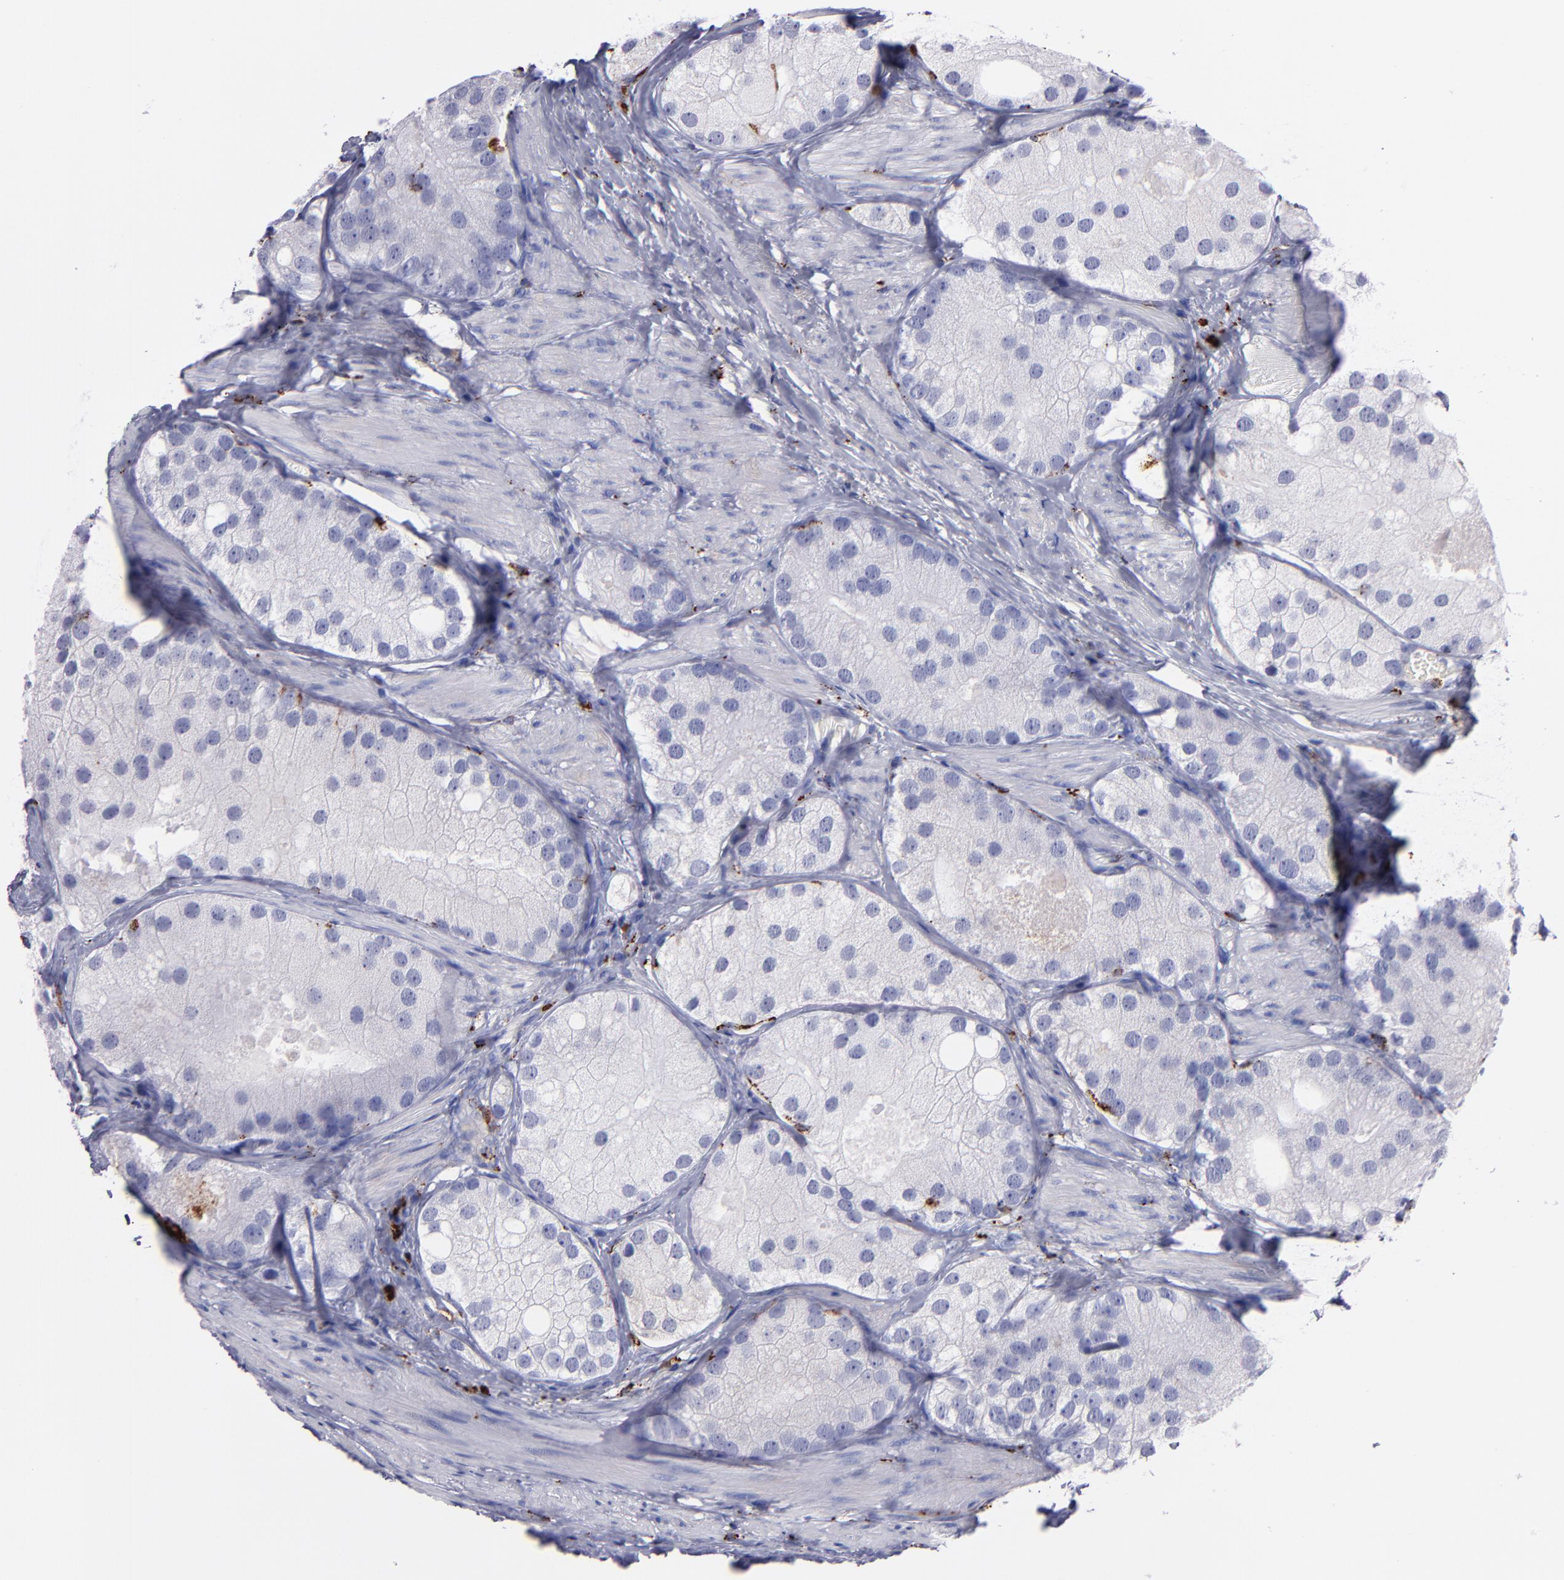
{"staining": {"intensity": "negative", "quantity": "none", "location": "none"}, "tissue": "prostate cancer", "cell_type": "Tumor cells", "image_type": "cancer", "snomed": [{"axis": "morphology", "description": "Adenocarcinoma, Low grade"}, {"axis": "topography", "description": "Prostate"}], "caption": "High magnification brightfield microscopy of prostate cancer stained with DAB (brown) and counterstained with hematoxylin (blue): tumor cells show no significant positivity.", "gene": "CTSS", "patient": {"sex": "male", "age": 69}}